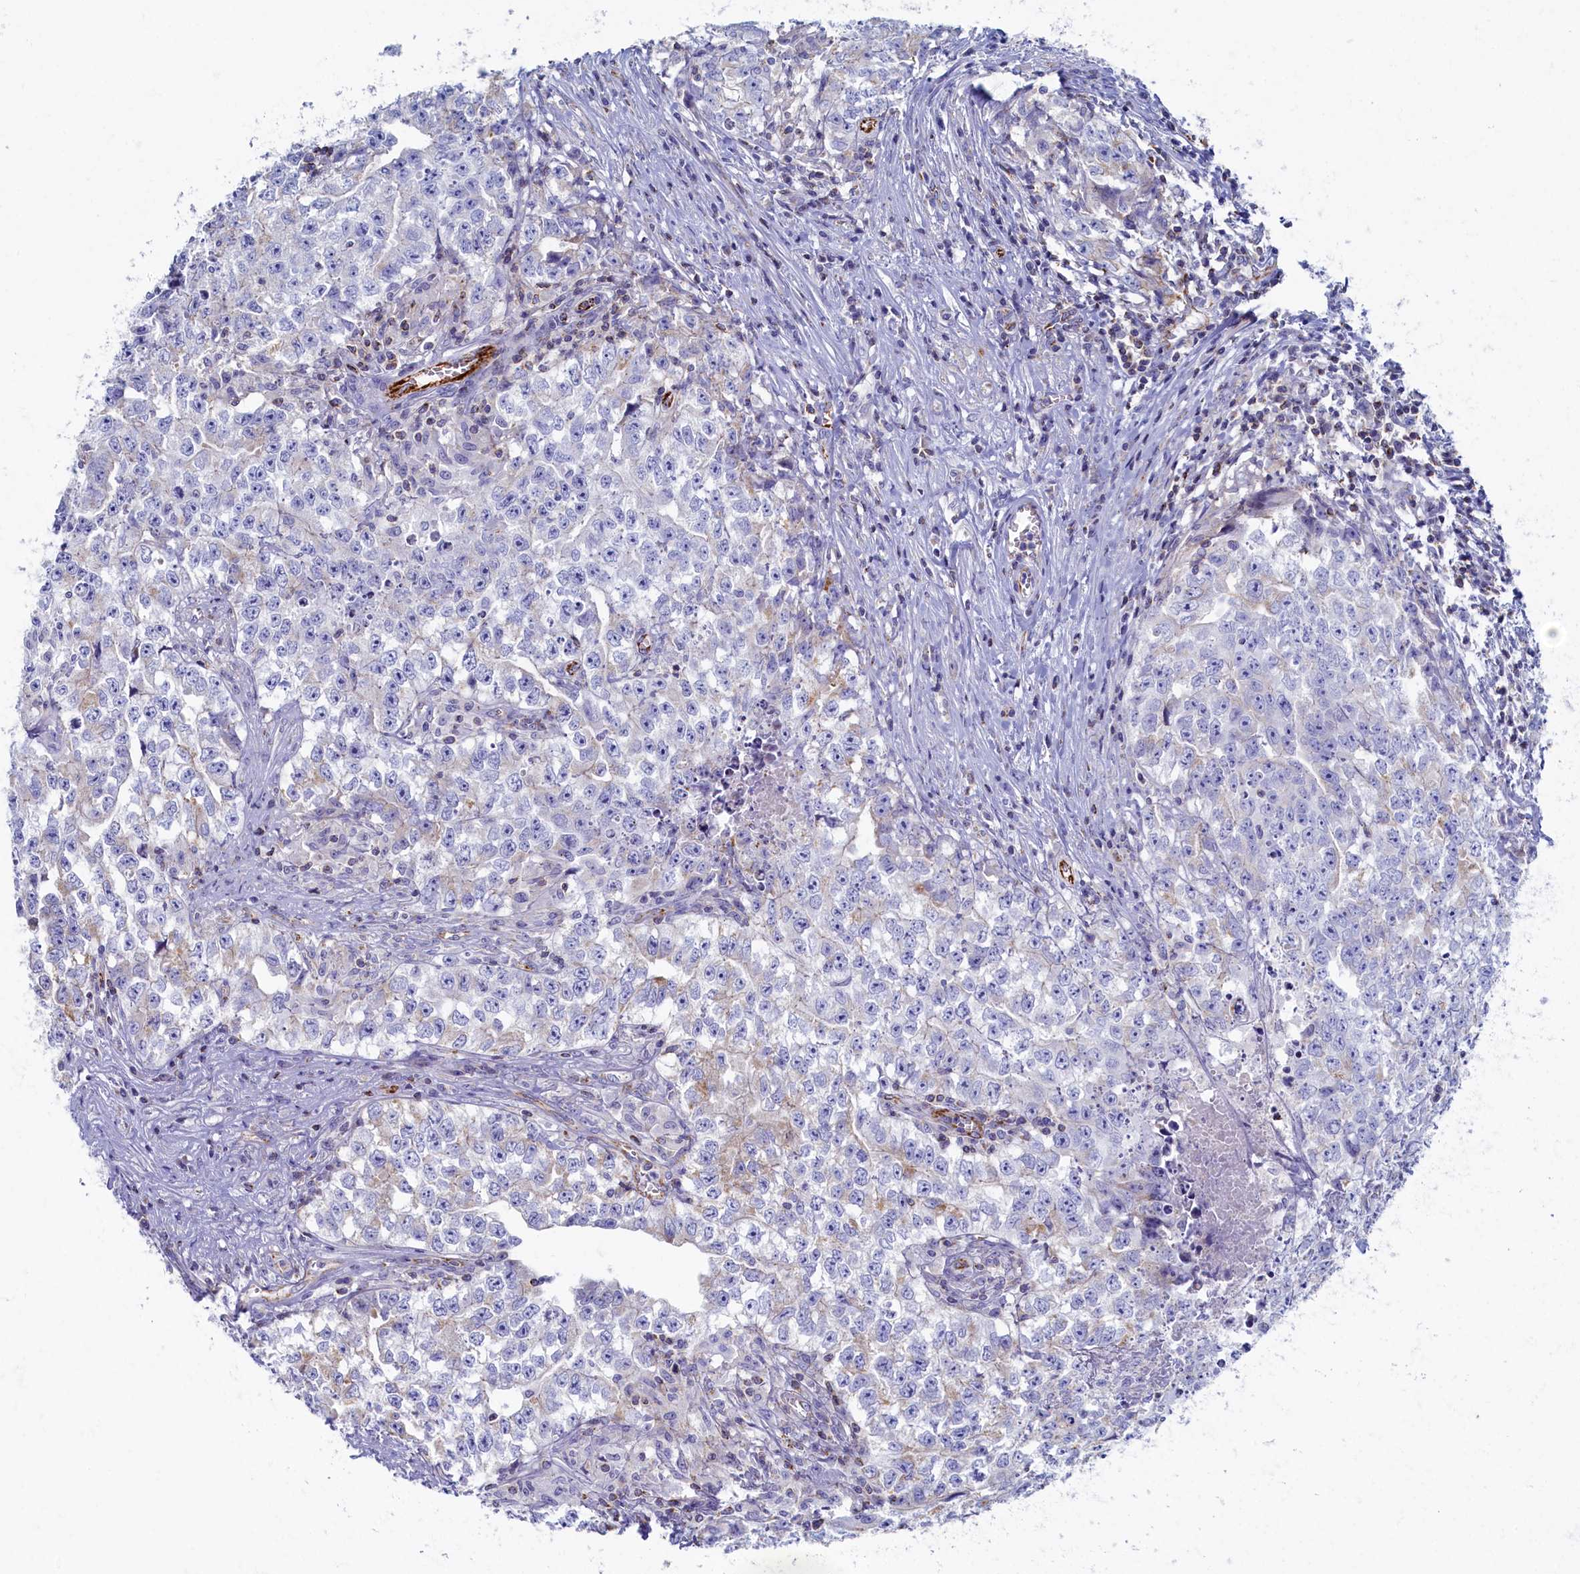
{"staining": {"intensity": "weak", "quantity": "<25%", "location": "cytoplasmic/membranous"}, "tissue": "testis cancer", "cell_type": "Tumor cells", "image_type": "cancer", "snomed": [{"axis": "morphology", "description": "Seminoma, NOS"}, {"axis": "morphology", "description": "Carcinoma, Embryonal, NOS"}, {"axis": "topography", "description": "Testis"}], "caption": "Immunohistochemical staining of human testis embryonal carcinoma demonstrates no significant staining in tumor cells. Nuclei are stained in blue.", "gene": "OCIAD2", "patient": {"sex": "male", "age": 43}}